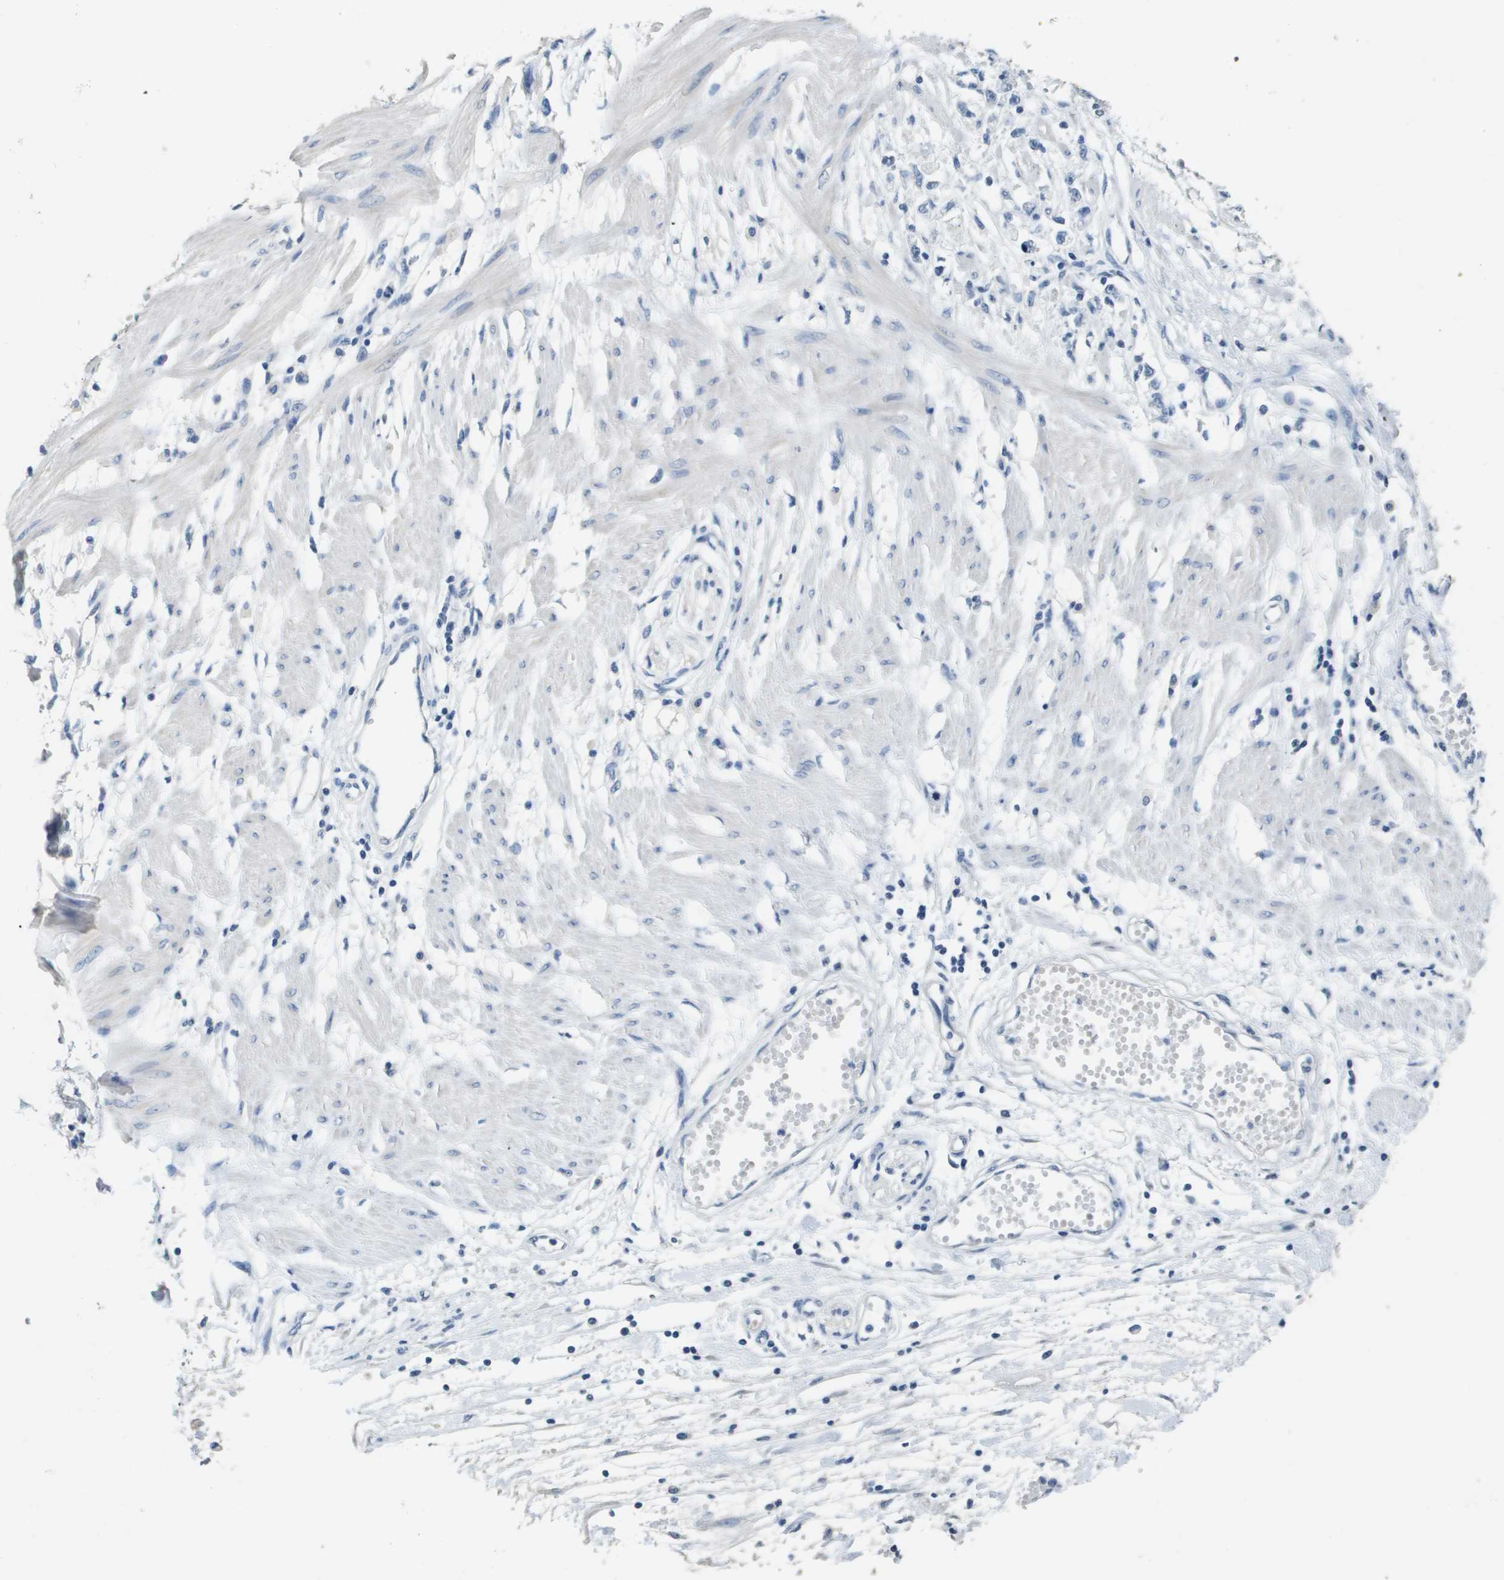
{"staining": {"intensity": "negative", "quantity": "none", "location": "none"}, "tissue": "stomach cancer", "cell_type": "Tumor cells", "image_type": "cancer", "snomed": [{"axis": "morphology", "description": "Adenocarcinoma, NOS"}, {"axis": "topography", "description": "Stomach"}], "caption": "A micrograph of stomach cancer (adenocarcinoma) stained for a protein exhibits no brown staining in tumor cells. (DAB IHC with hematoxylin counter stain).", "gene": "MT3", "patient": {"sex": "female", "age": 59}}